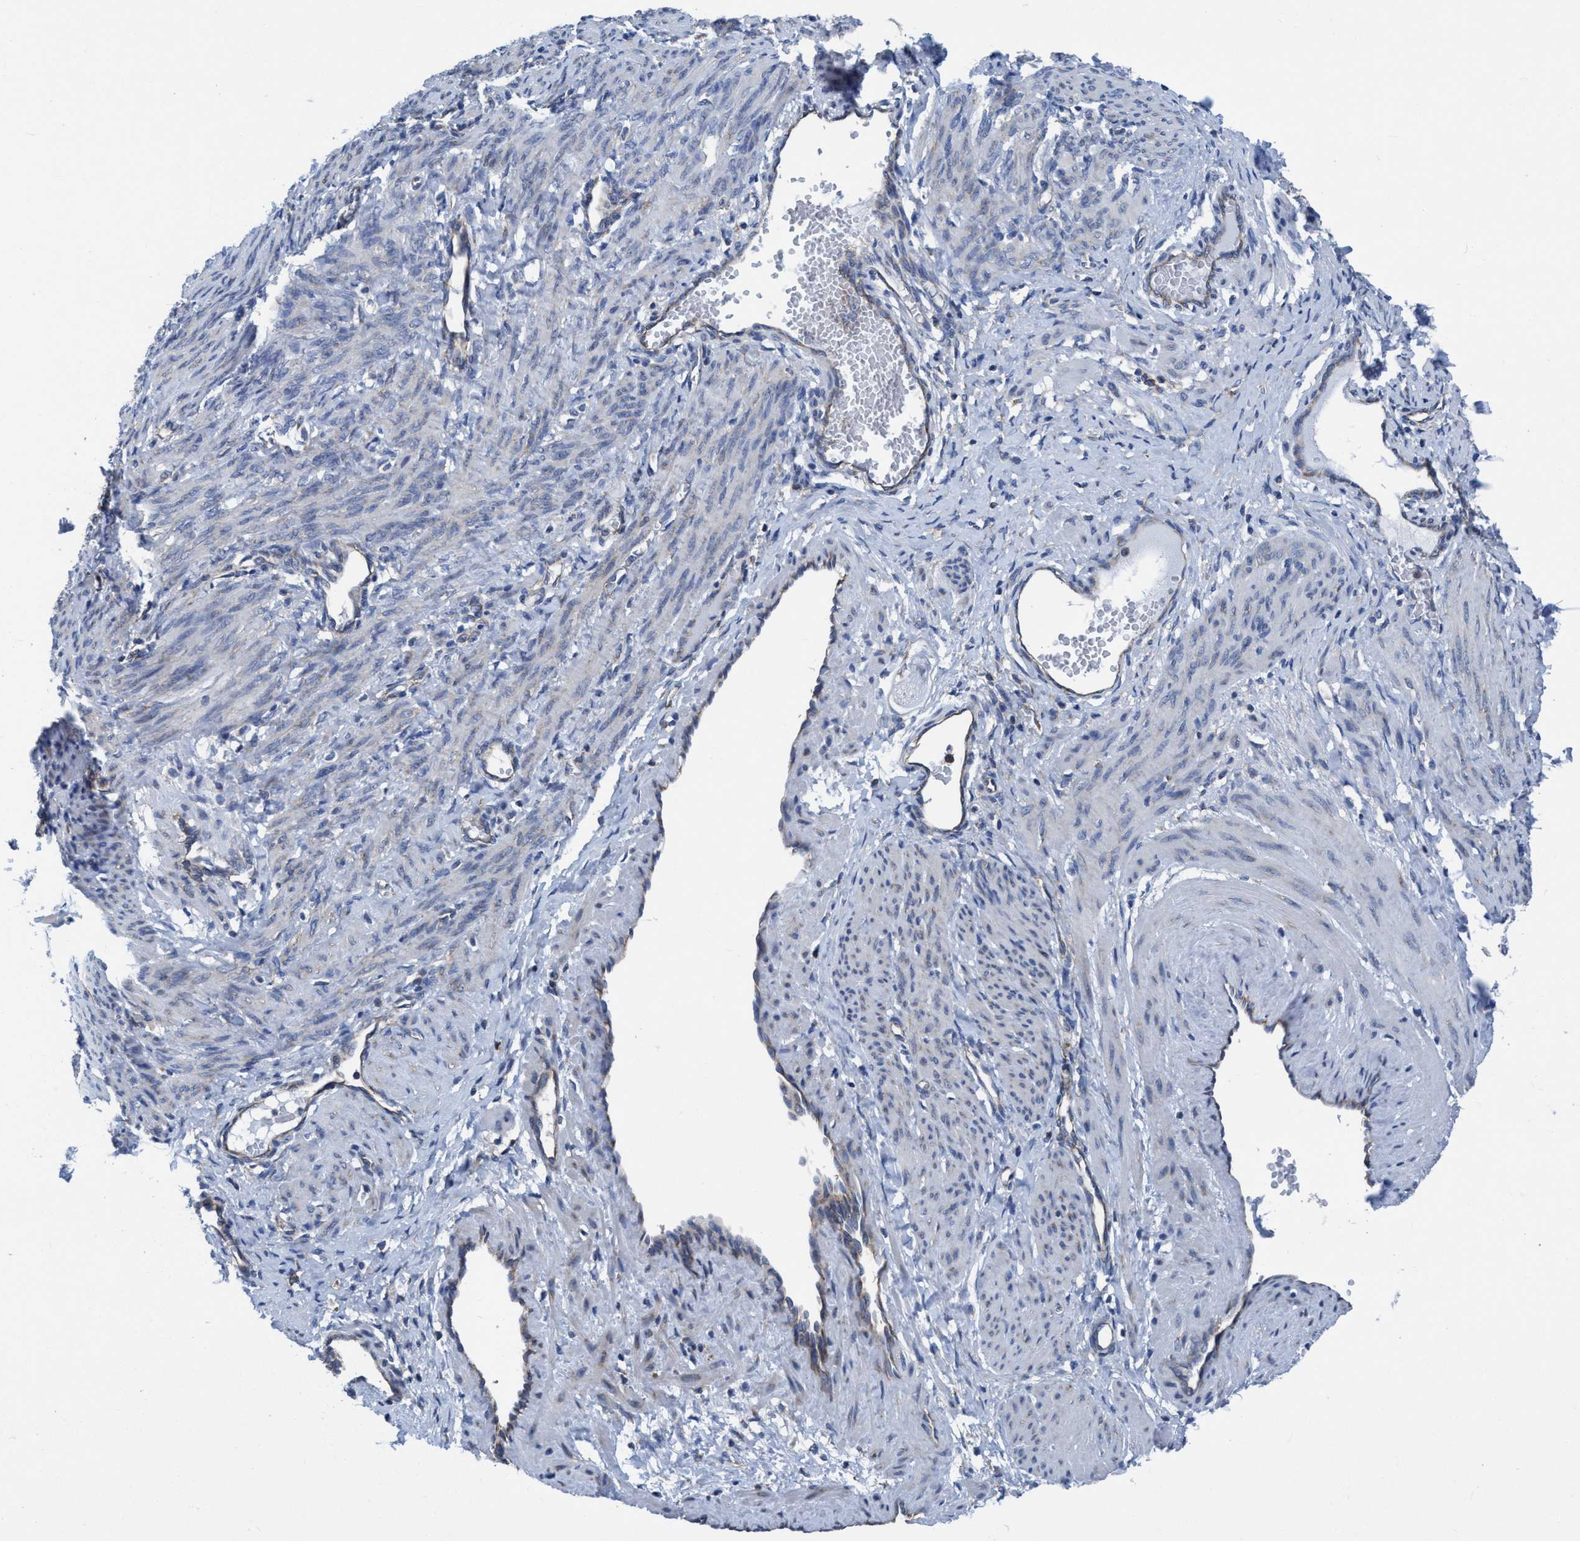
{"staining": {"intensity": "negative", "quantity": "none", "location": "none"}, "tissue": "smooth muscle", "cell_type": "Smooth muscle cells", "image_type": "normal", "snomed": [{"axis": "morphology", "description": "Normal tissue, NOS"}, {"axis": "topography", "description": "Endometrium"}], "caption": "DAB immunohistochemical staining of unremarkable smooth muscle displays no significant positivity in smooth muscle cells. (DAB immunohistochemistry visualized using brightfield microscopy, high magnification).", "gene": "NMT1", "patient": {"sex": "female", "age": 33}}